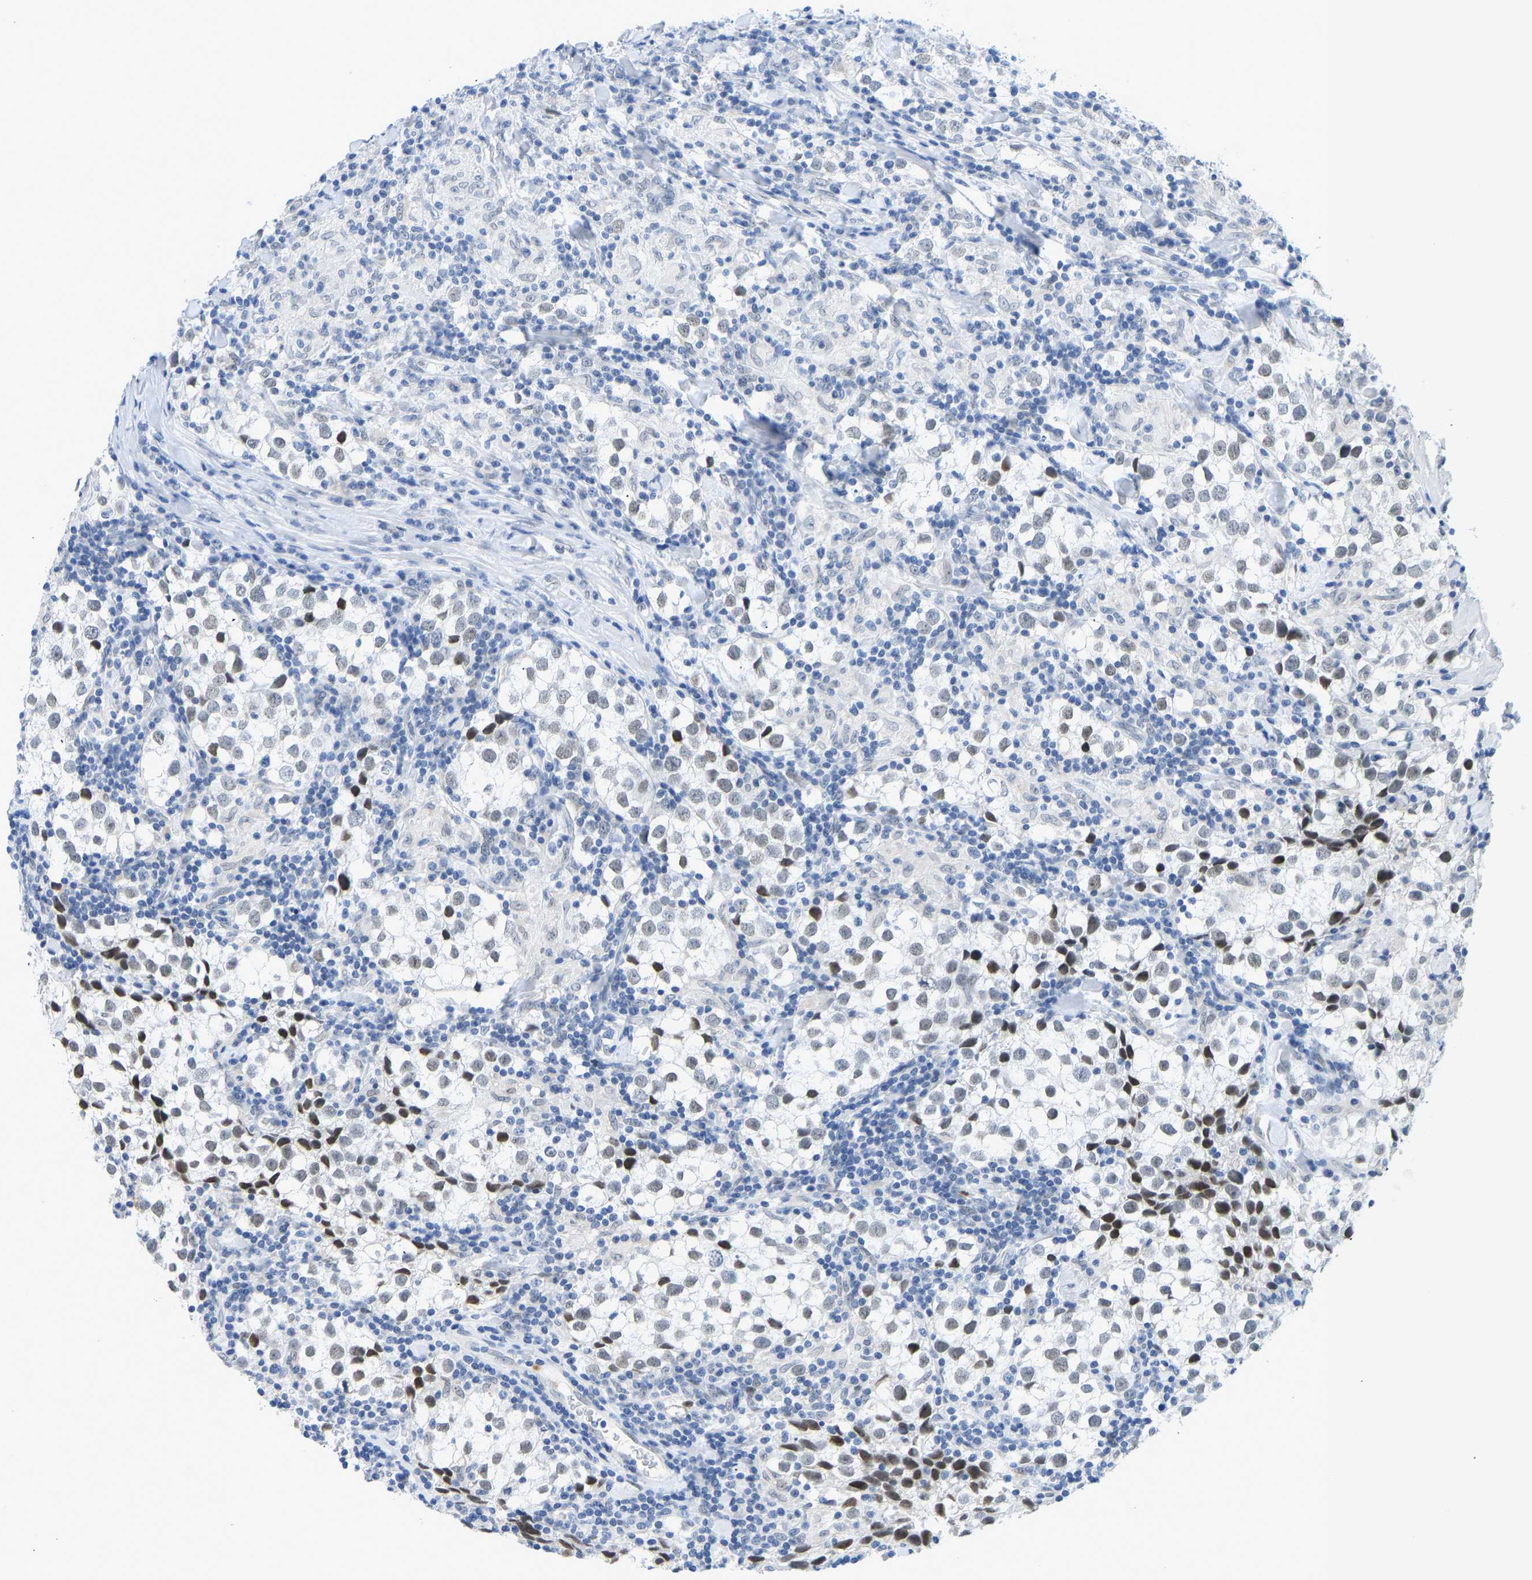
{"staining": {"intensity": "negative", "quantity": "none", "location": "none"}, "tissue": "testis cancer", "cell_type": "Tumor cells", "image_type": "cancer", "snomed": [{"axis": "morphology", "description": "Seminoma, NOS"}, {"axis": "morphology", "description": "Carcinoma, Embryonal, NOS"}, {"axis": "topography", "description": "Testis"}], "caption": "This is an immunohistochemistry (IHC) histopathology image of human testis cancer (seminoma). There is no expression in tumor cells.", "gene": "TXNDC2", "patient": {"sex": "male", "age": 36}}